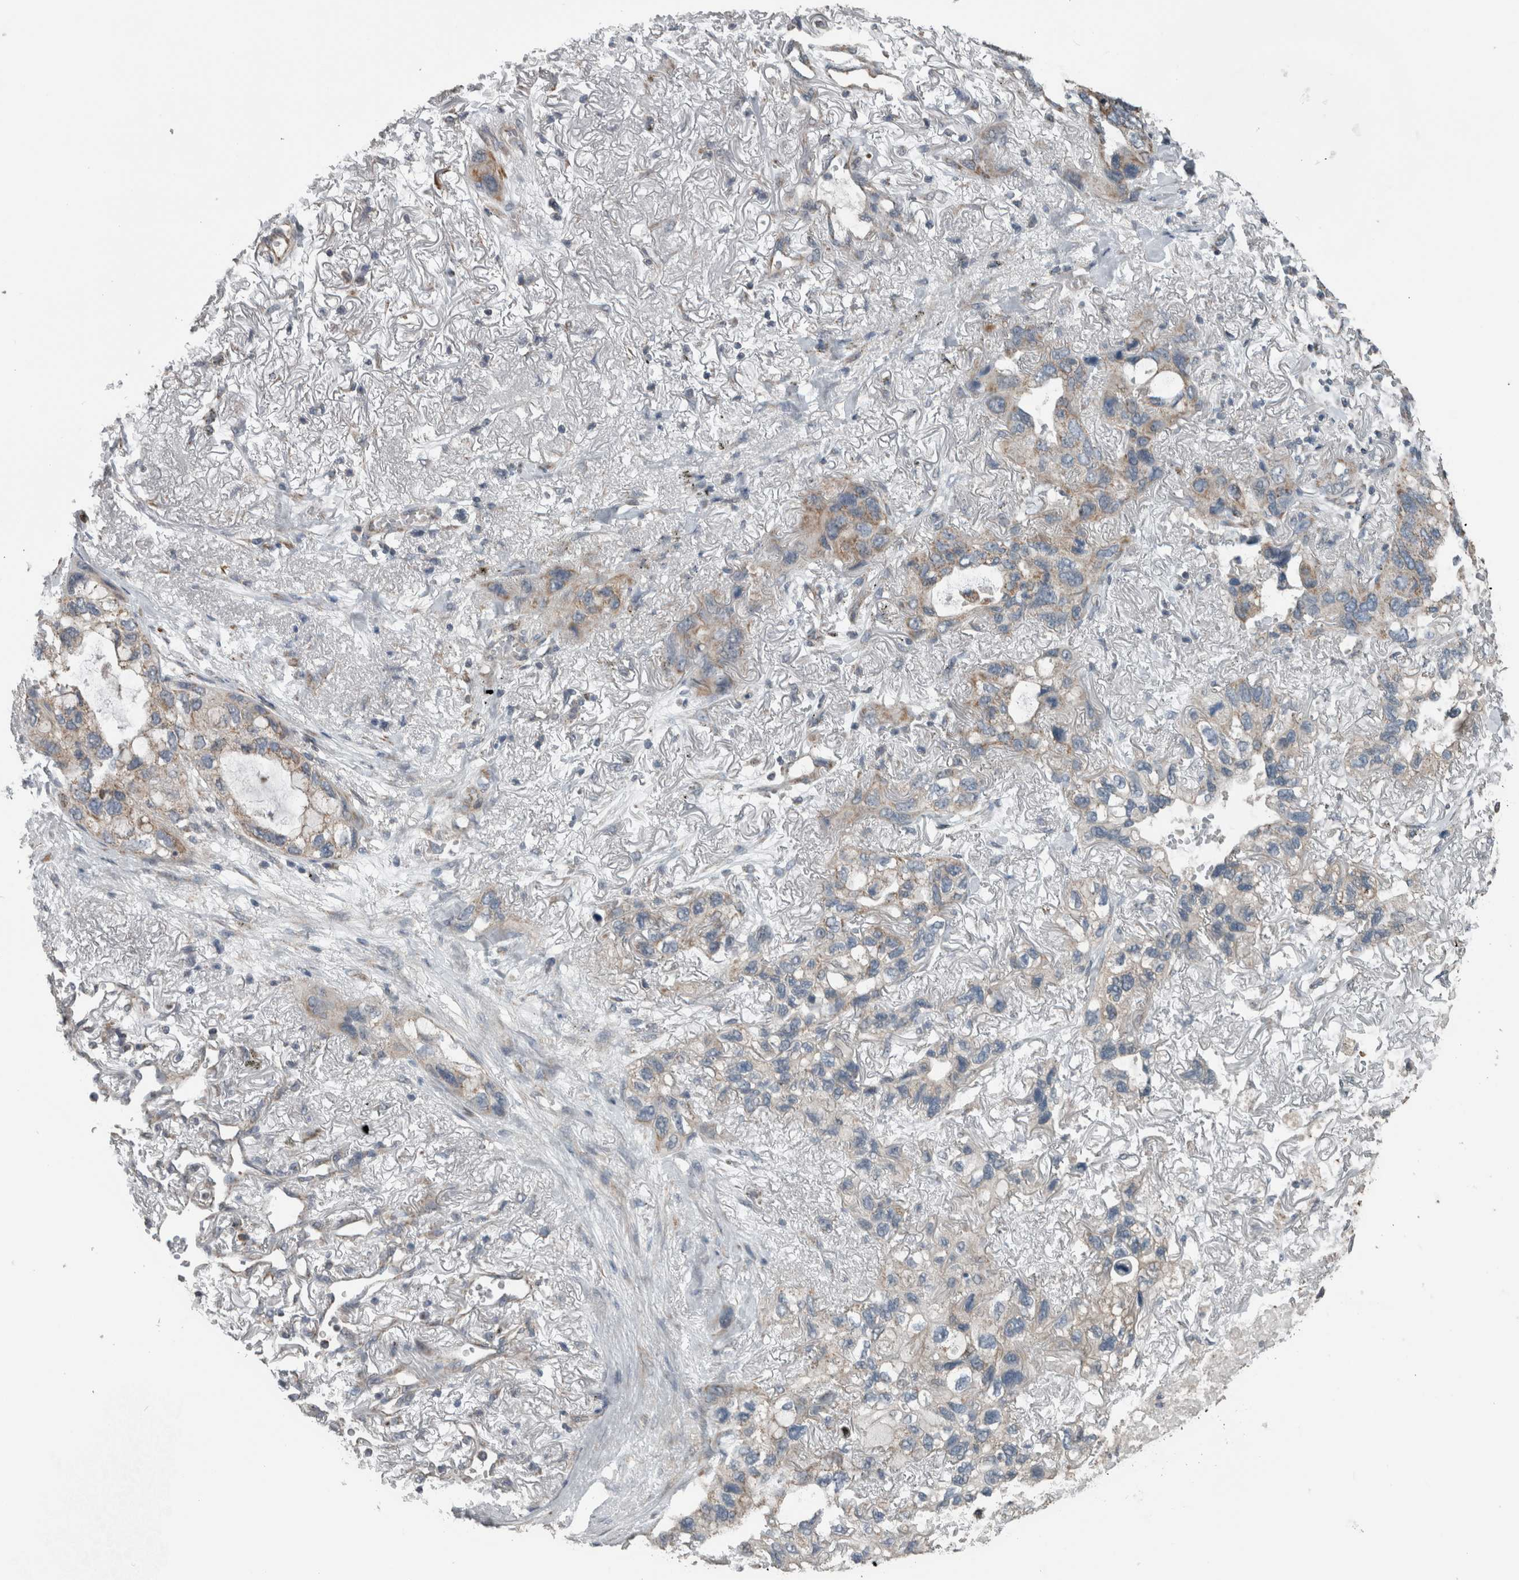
{"staining": {"intensity": "moderate", "quantity": "<25%", "location": "cytoplasmic/membranous"}, "tissue": "lung cancer", "cell_type": "Tumor cells", "image_type": "cancer", "snomed": [{"axis": "morphology", "description": "Squamous cell carcinoma, NOS"}, {"axis": "topography", "description": "Lung"}], "caption": "Moderate cytoplasmic/membranous staining for a protein is identified in about <25% of tumor cells of squamous cell carcinoma (lung) using IHC.", "gene": "ARMC1", "patient": {"sex": "female", "age": 73}}